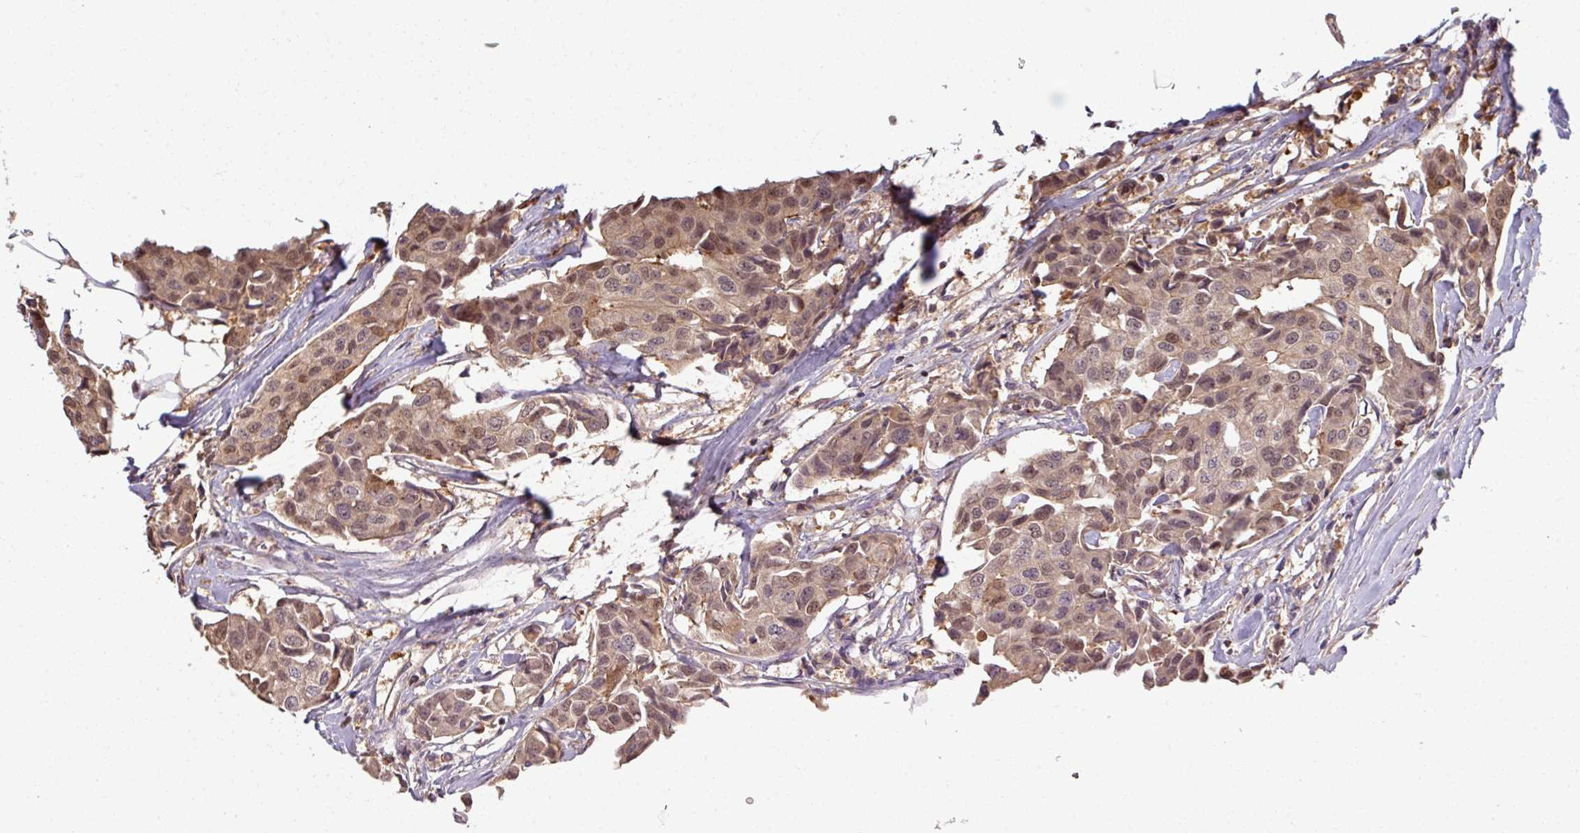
{"staining": {"intensity": "weak", "quantity": ">75%", "location": "cytoplasmic/membranous,nuclear"}, "tissue": "breast cancer", "cell_type": "Tumor cells", "image_type": "cancer", "snomed": [{"axis": "morphology", "description": "Duct carcinoma"}, {"axis": "topography", "description": "Breast"}], "caption": "Immunohistochemistry micrograph of neoplastic tissue: breast cancer (infiltrating ductal carcinoma) stained using immunohistochemistry (IHC) displays low levels of weak protein expression localized specifically in the cytoplasmic/membranous and nuclear of tumor cells, appearing as a cytoplasmic/membranous and nuclear brown color.", "gene": "TUSC3", "patient": {"sex": "female", "age": 80}}